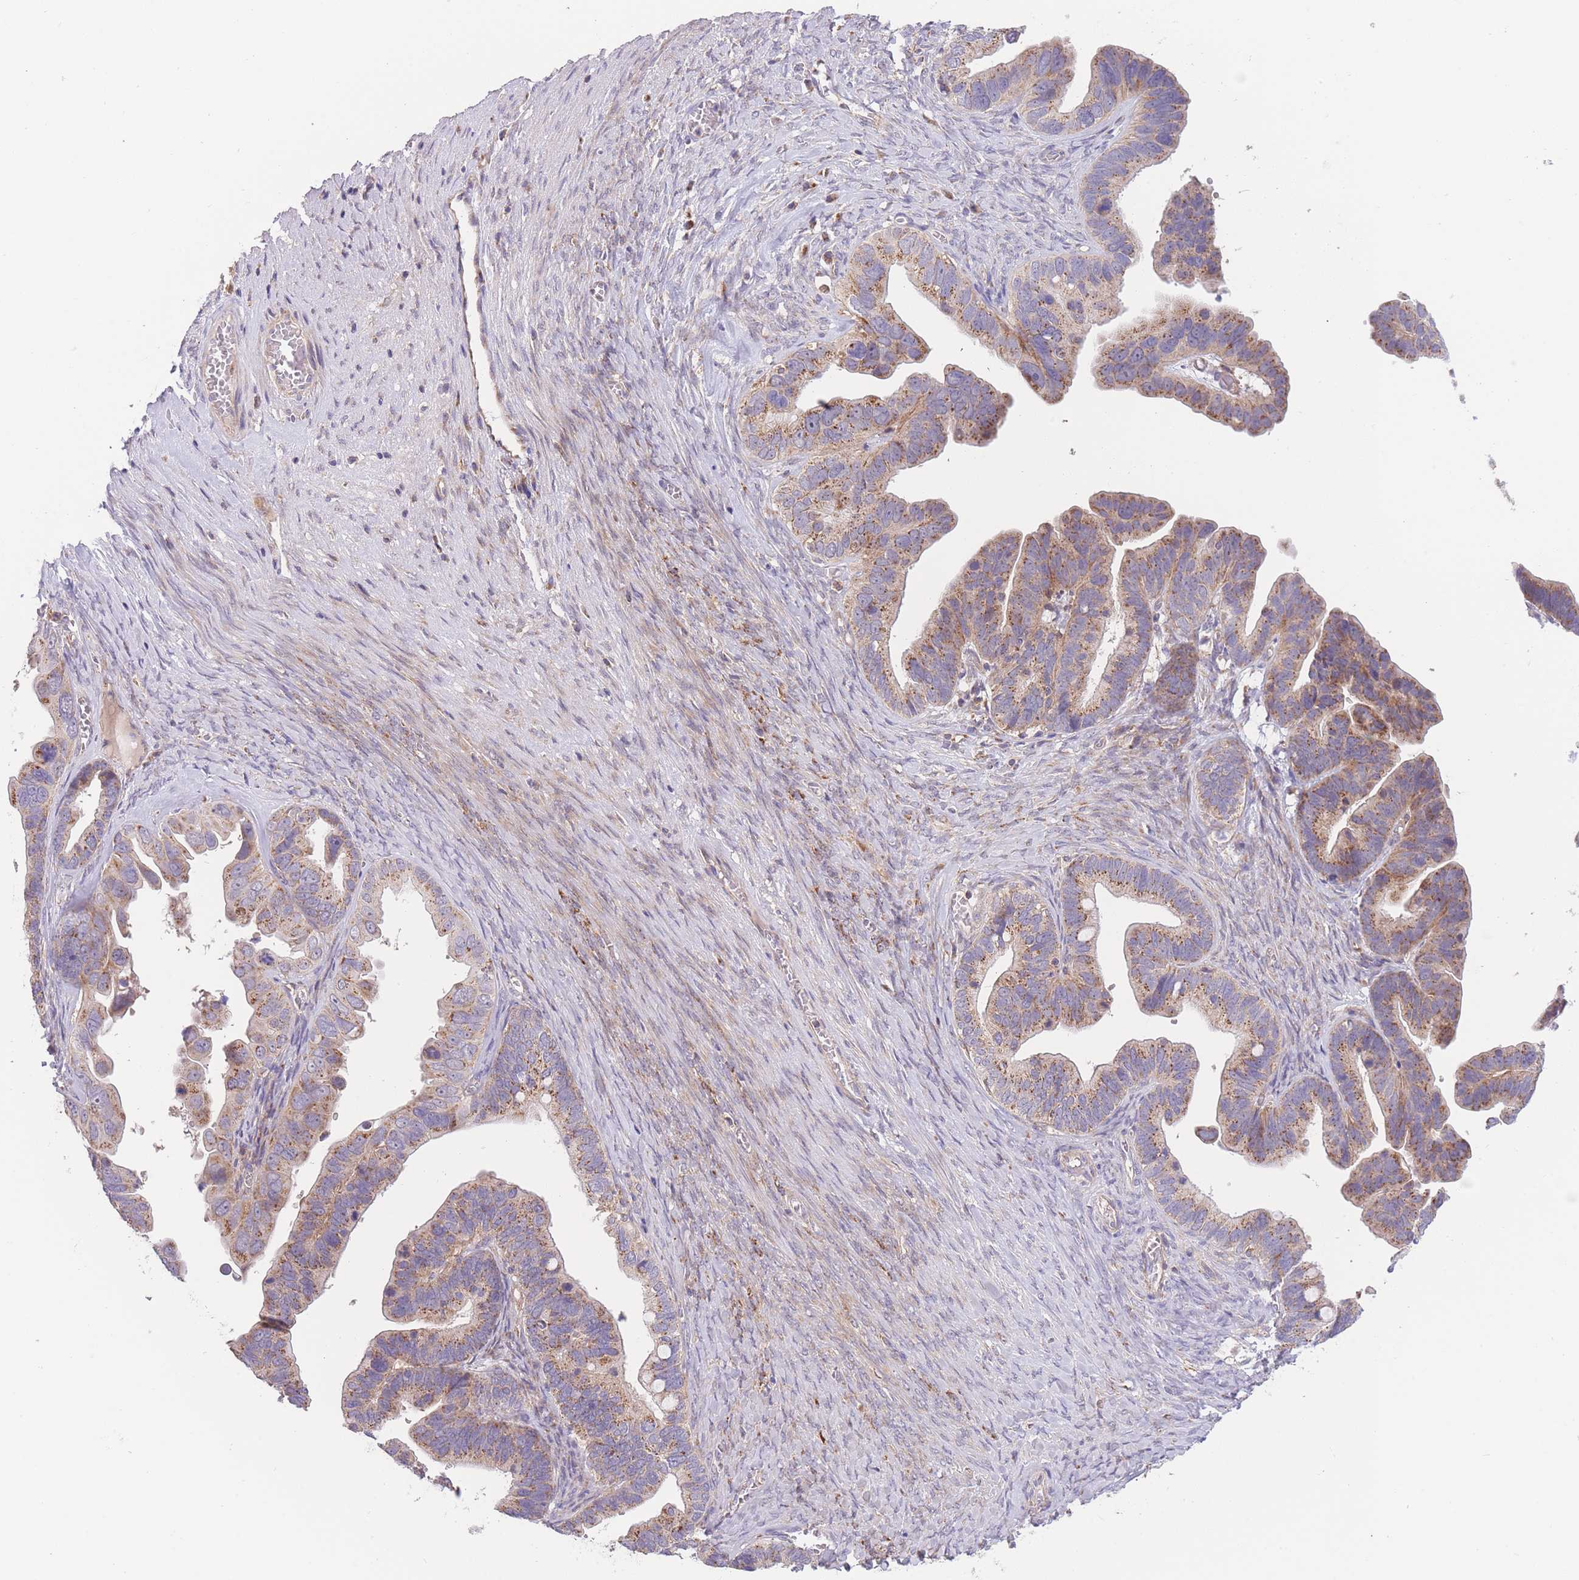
{"staining": {"intensity": "moderate", "quantity": ">75%", "location": "cytoplasmic/membranous"}, "tissue": "ovarian cancer", "cell_type": "Tumor cells", "image_type": "cancer", "snomed": [{"axis": "morphology", "description": "Cystadenocarcinoma, serous, NOS"}, {"axis": "topography", "description": "Ovary"}], "caption": "Human ovarian cancer (serous cystadenocarcinoma) stained with a protein marker exhibits moderate staining in tumor cells.", "gene": "SLC25A42", "patient": {"sex": "female", "age": 56}}